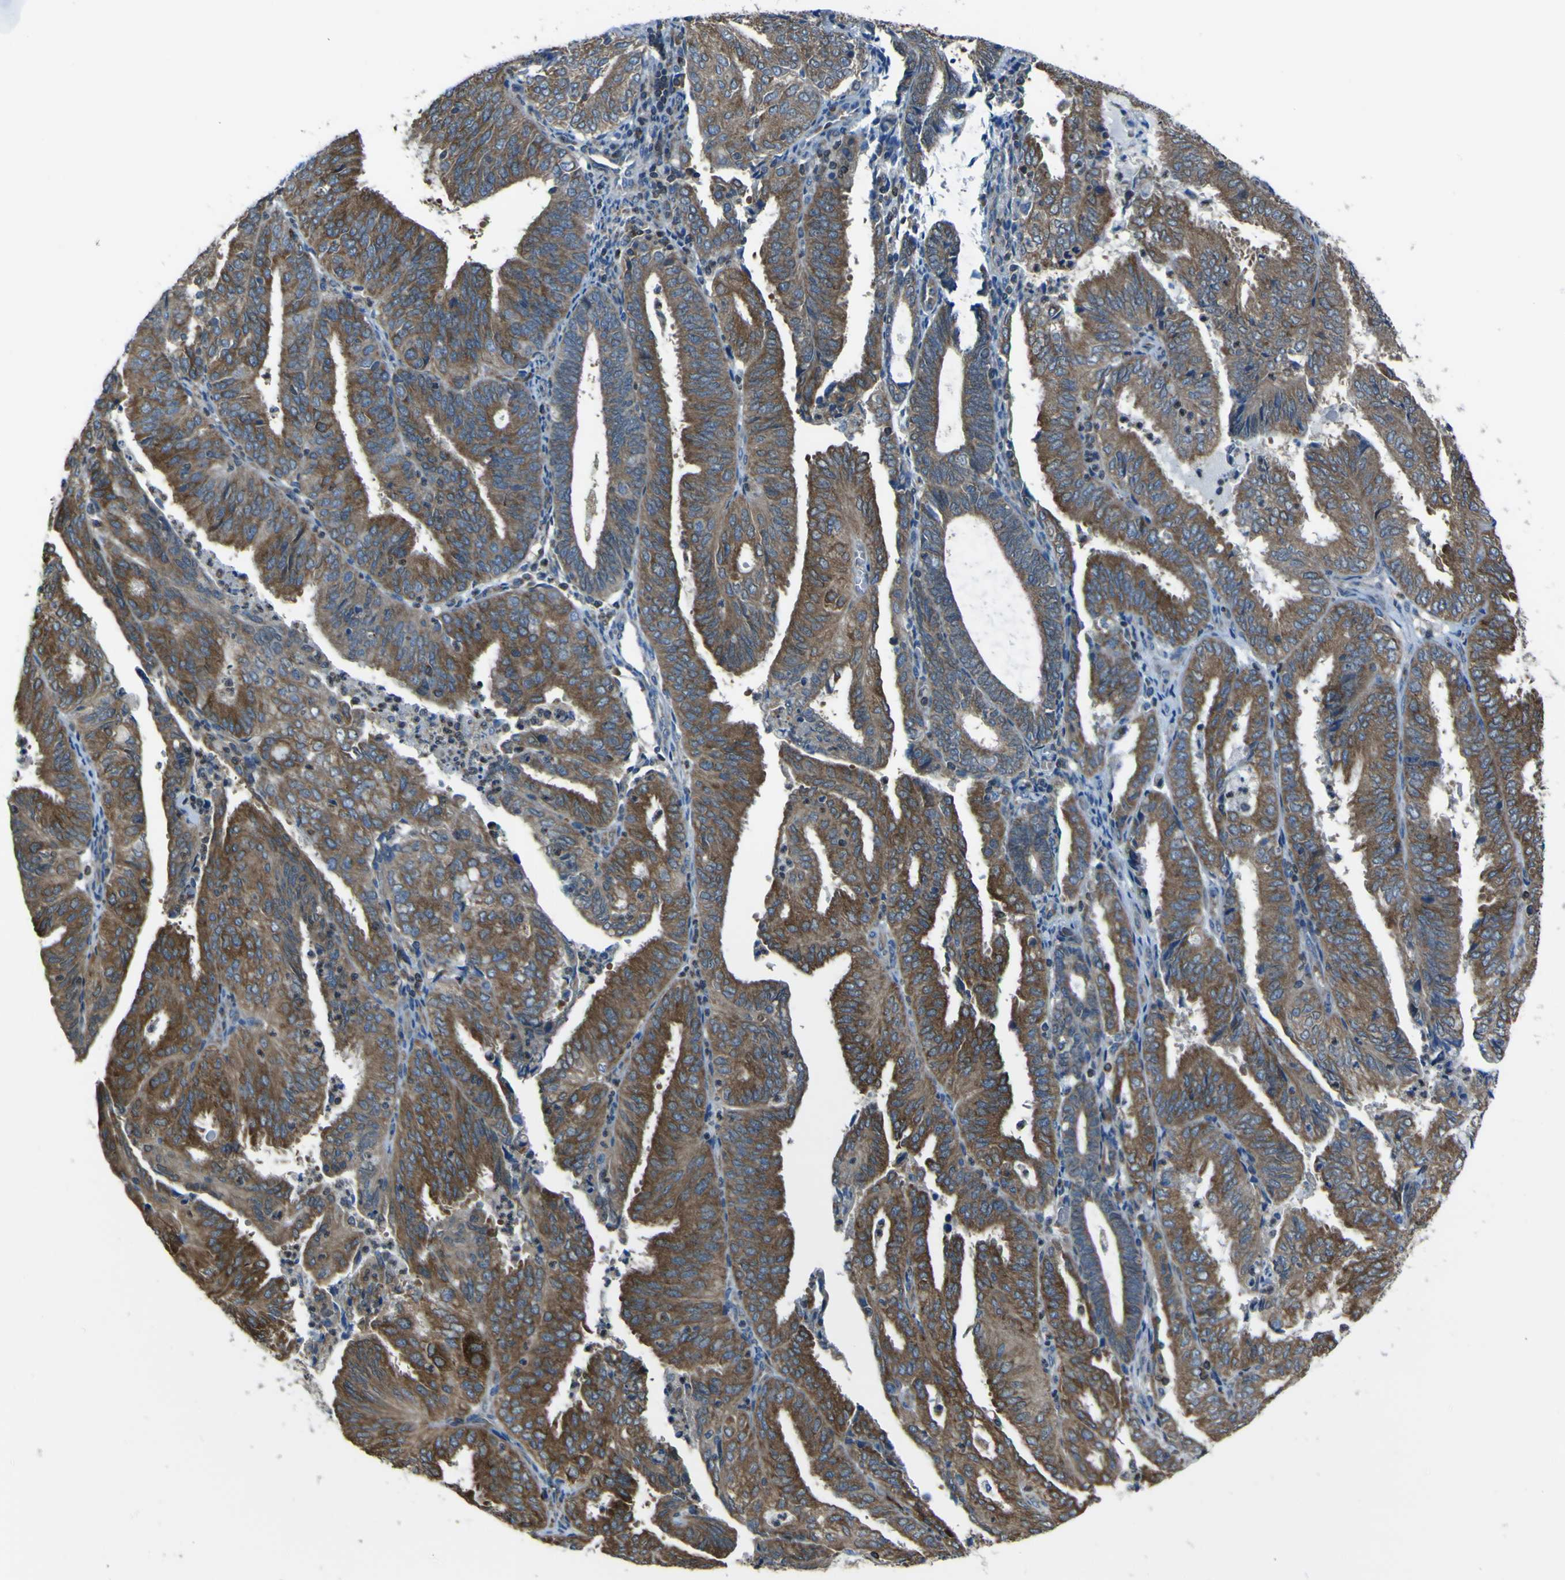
{"staining": {"intensity": "moderate", "quantity": ">75%", "location": "cytoplasmic/membranous"}, "tissue": "endometrial cancer", "cell_type": "Tumor cells", "image_type": "cancer", "snomed": [{"axis": "morphology", "description": "Adenocarcinoma, NOS"}, {"axis": "topography", "description": "Uterus"}], "caption": "Human adenocarcinoma (endometrial) stained for a protein (brown) displays moderate cytoplasmic/membranous positive staining in approximately >75% of tumor cells.", "gene": "STIM1", "patient": {"sex": "female", "age": 60}}